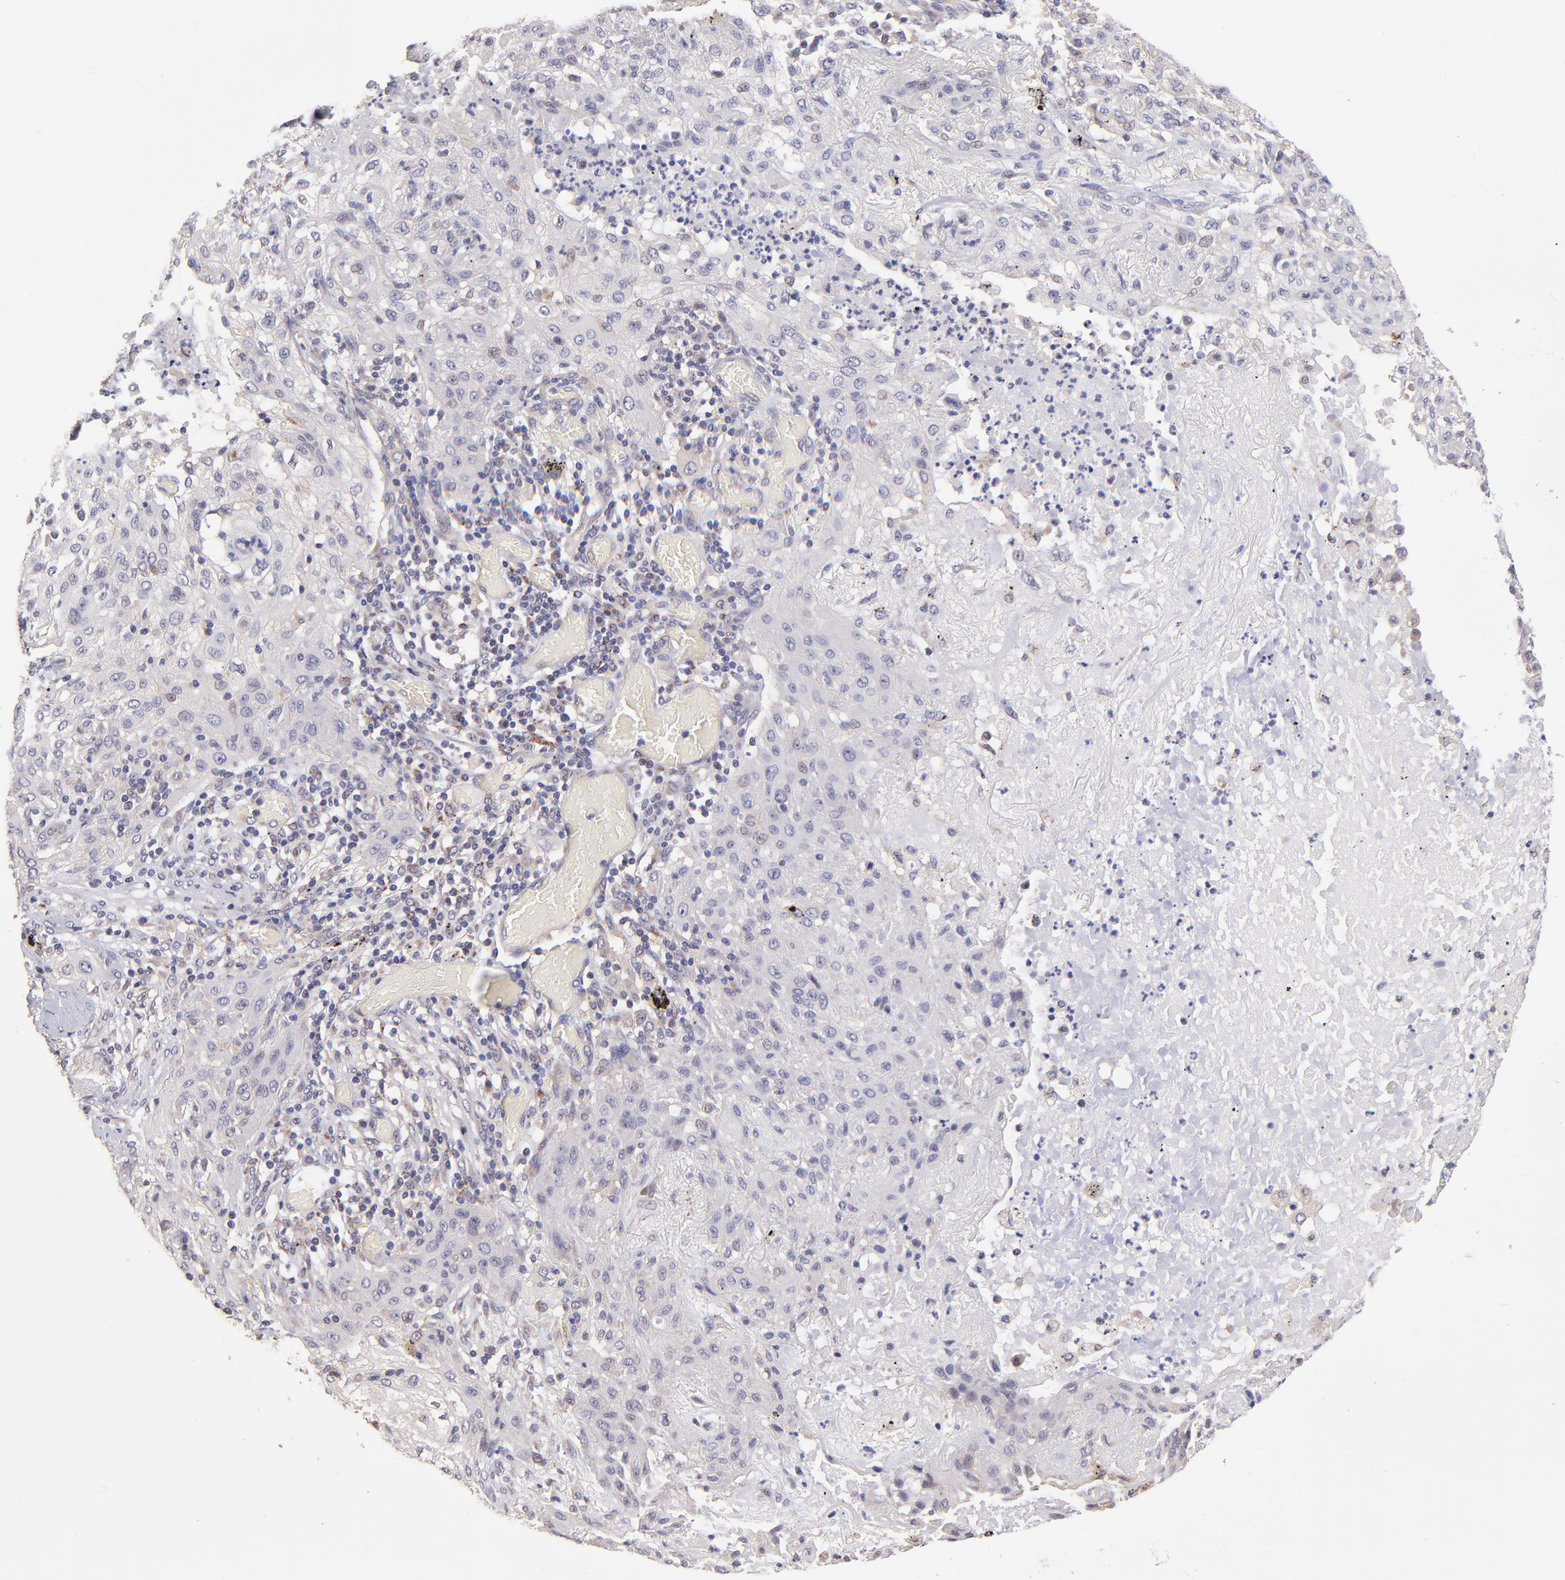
{"staining": {"intensity": "weak", "quantity": "<25%", "location": "cytoplasmic/membranous"}, "tissue": "lung cancer", "cell_type": "Tumor cells", "image_type": "cancer", "snomed": [{"axis": "morphology", "description": "Squamous cell carcinoma, NOS"}, {"axis": "topography", "description": "Lung"}], "caption": "The immunohistochemistry histopathology image has no significant expression in tumor cells of lung cancer tissue.", "gene": "NSF", "patient": {"sex": "female", "age": 47}}